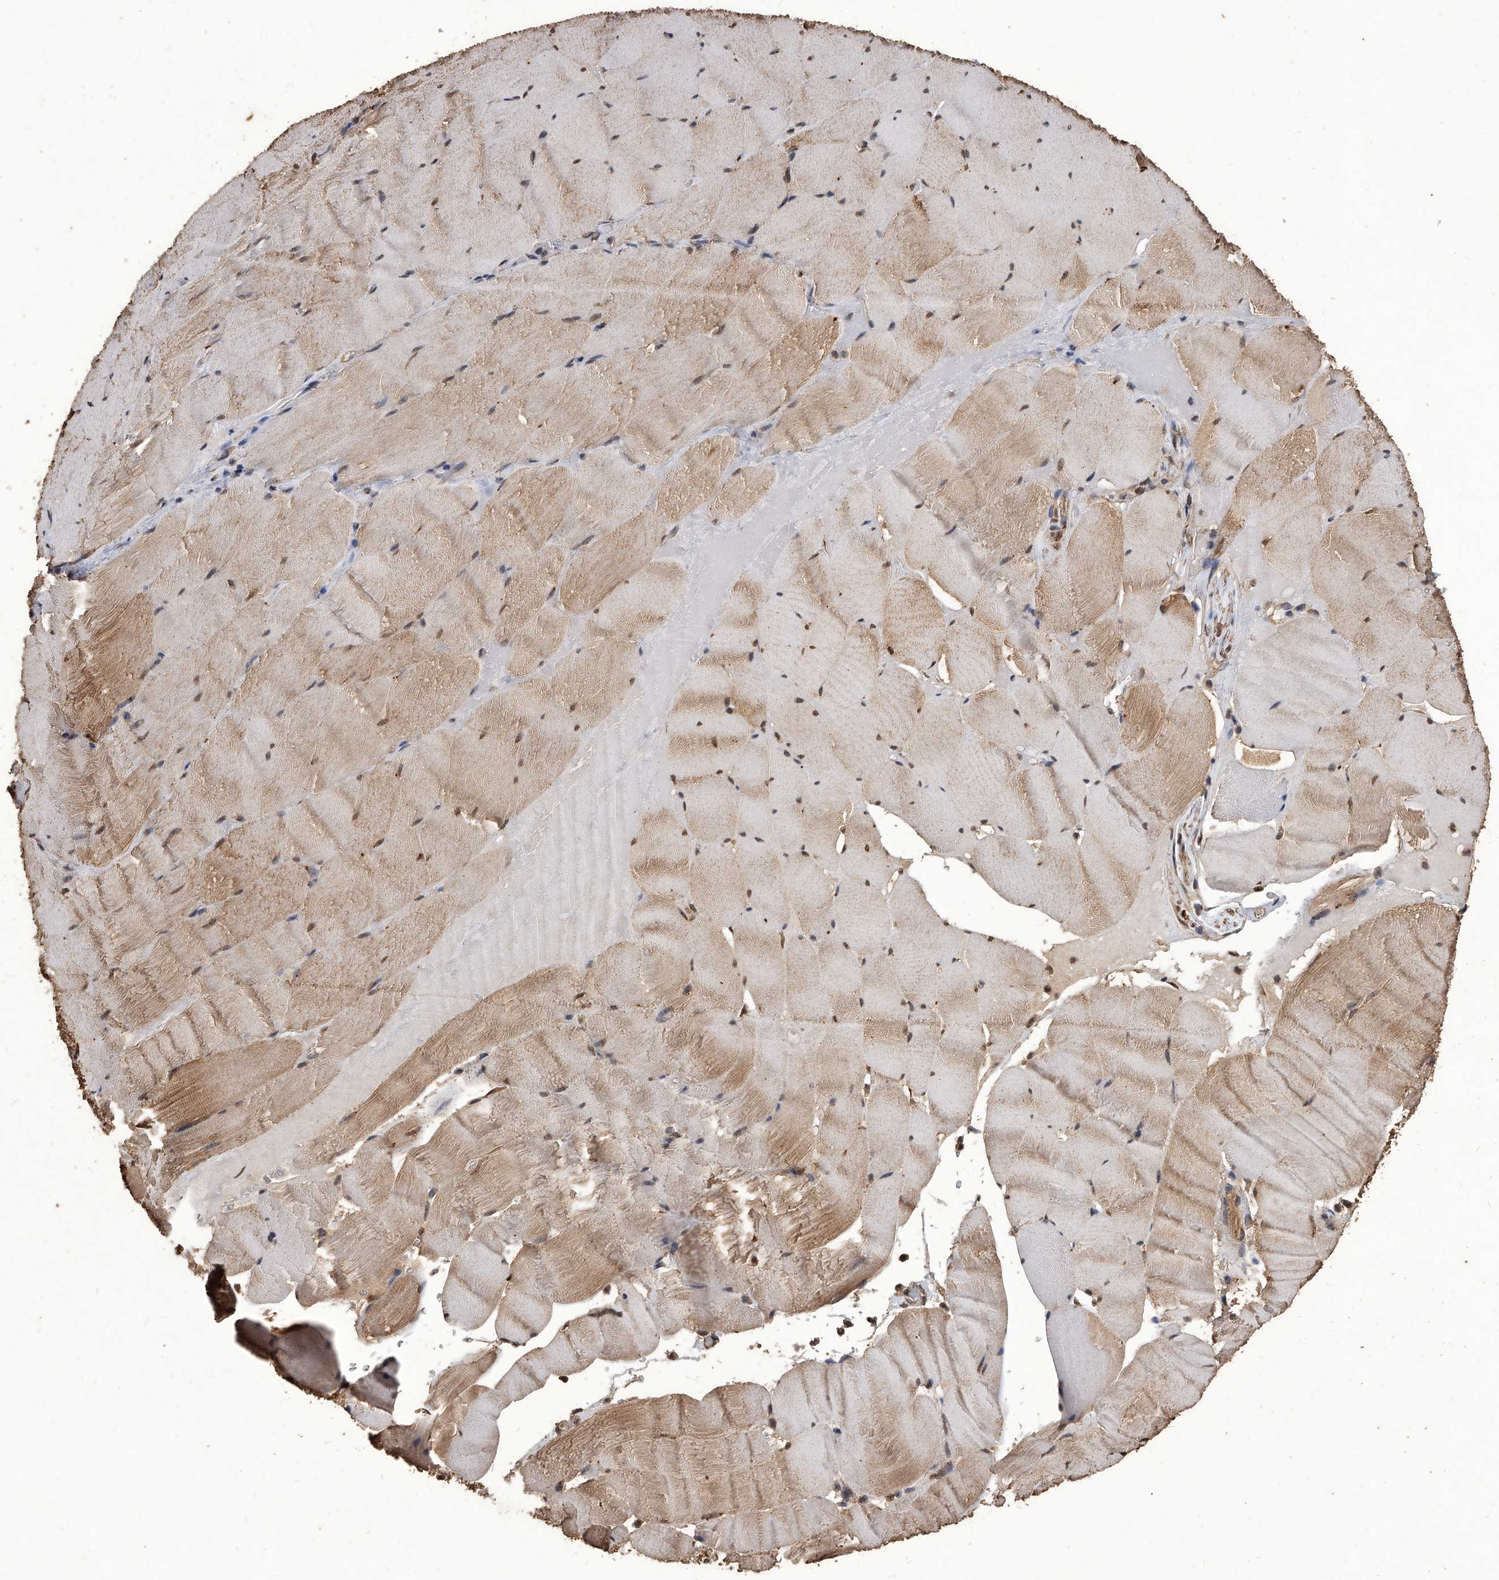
{"staining": {"intensity": "moderate", "quantity": "<25%", "location": "cytoplasmic/membranous,nuclear"}, "tissue": "skeletal muscle", "cell_type": "Myocytes", "image_type": "normal", "snomed": [{"axis": "morphology", "description": "Normal tissue, NOS"}, {"axis": "topography", "description": "Skeletal muscle"}], "caption": "Myocytes show low levels of moderate cytoplasmic/membranous,nuclear staining in about <25% of cells in unremarkable skeletal muscle.", "gene": "FBXL4", "patient": {"sex": "male", "age": 62}}